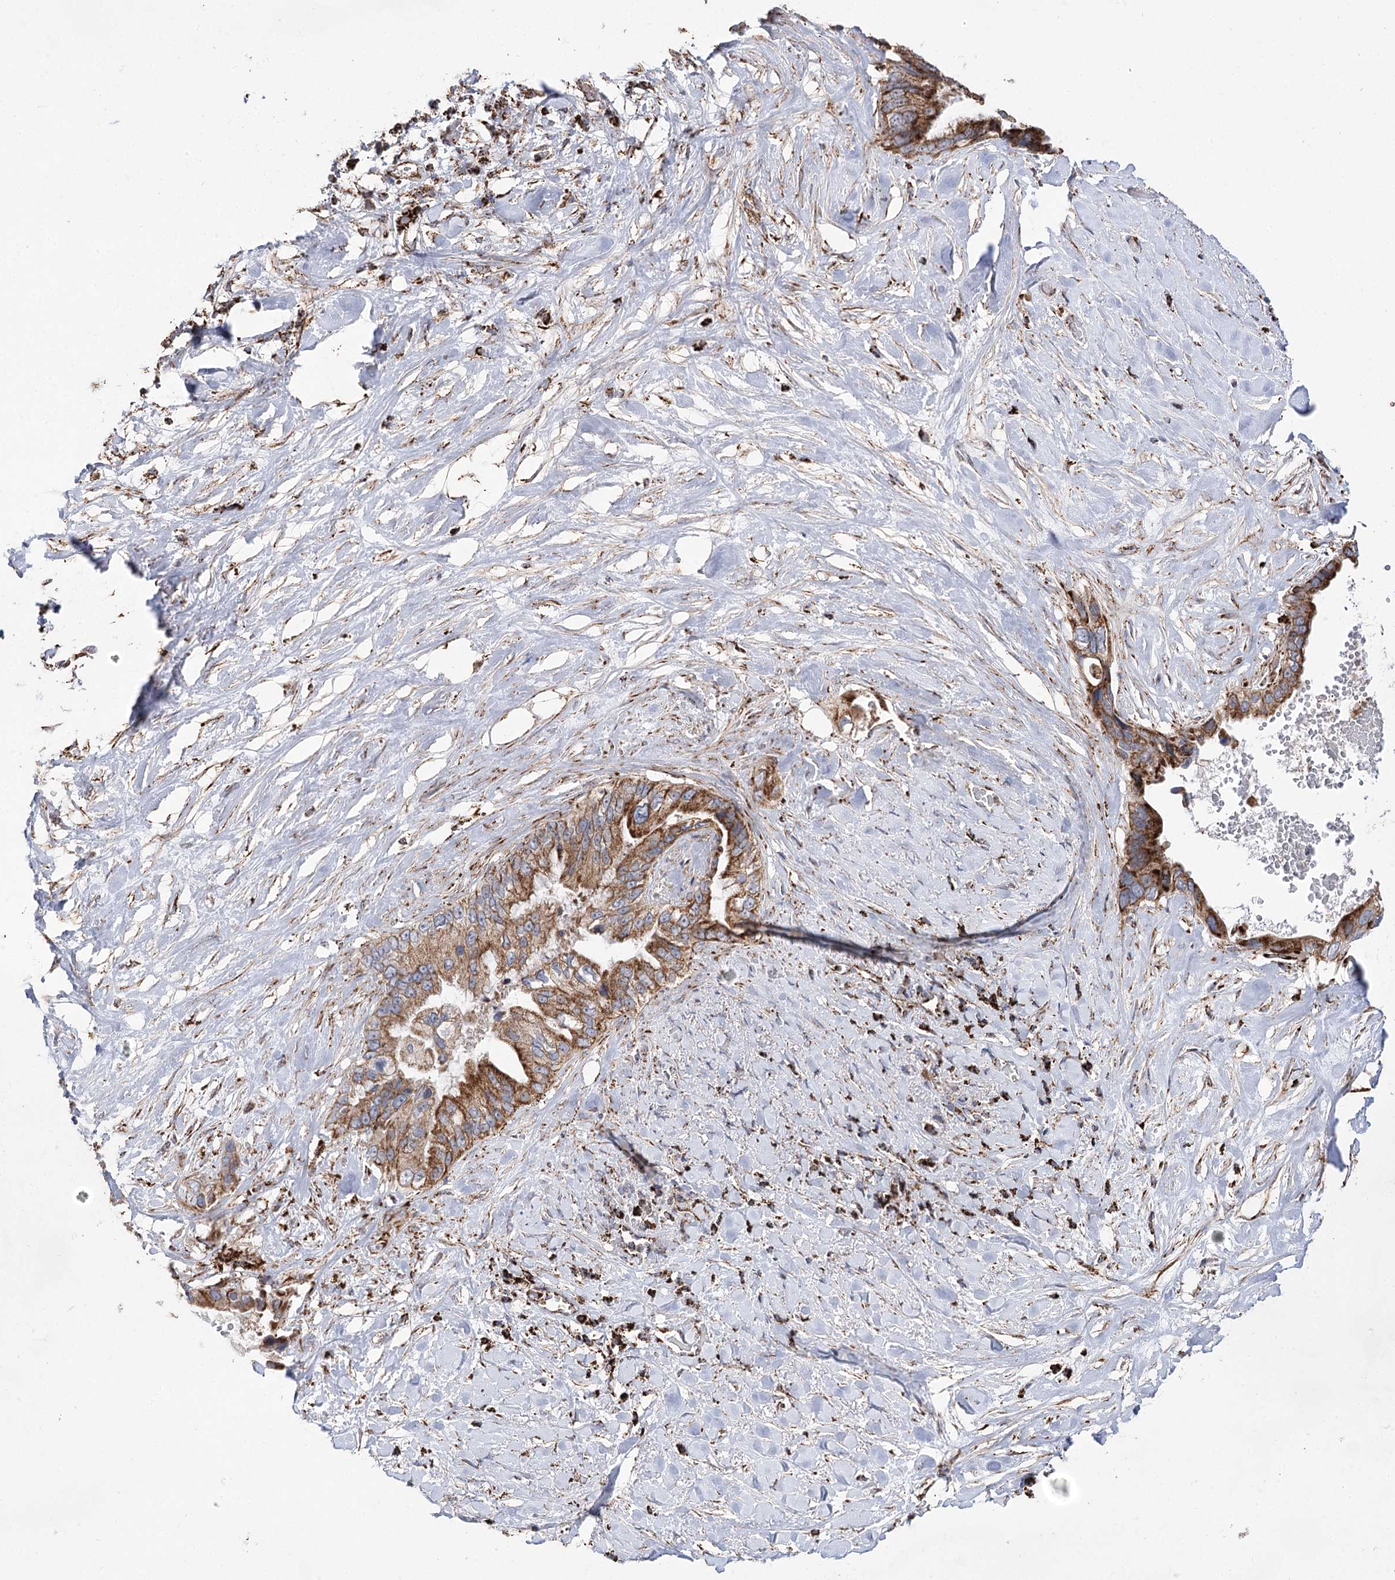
{"staining": {"intensity": "strong", "quantity": ">75%", "location": "cytoplasmic/membranous"}, "tissue": "pancreatic cancer", "cell_type": "Tumor cells", "image_type": "cancer", "snomed": [{"axis": "morphology", "description": "Inflammation, NOS"}, {"axis": "morphology", "description": "Adenocarcinoma, NOS"}, {"axis": "topography", "description": "Pancreas"}], "caption": "Immunohistochemical staining of human pancreatic cancer (adenocarcinoma) reveals strong cytoplasmic/membranous protein staining in approximately >75% of tumor cells. The protein of interest is shown in brown color, while the nuclei are stained blue.", "gene": "NADK2", "patient": {"sex": "female", "age": 56}}